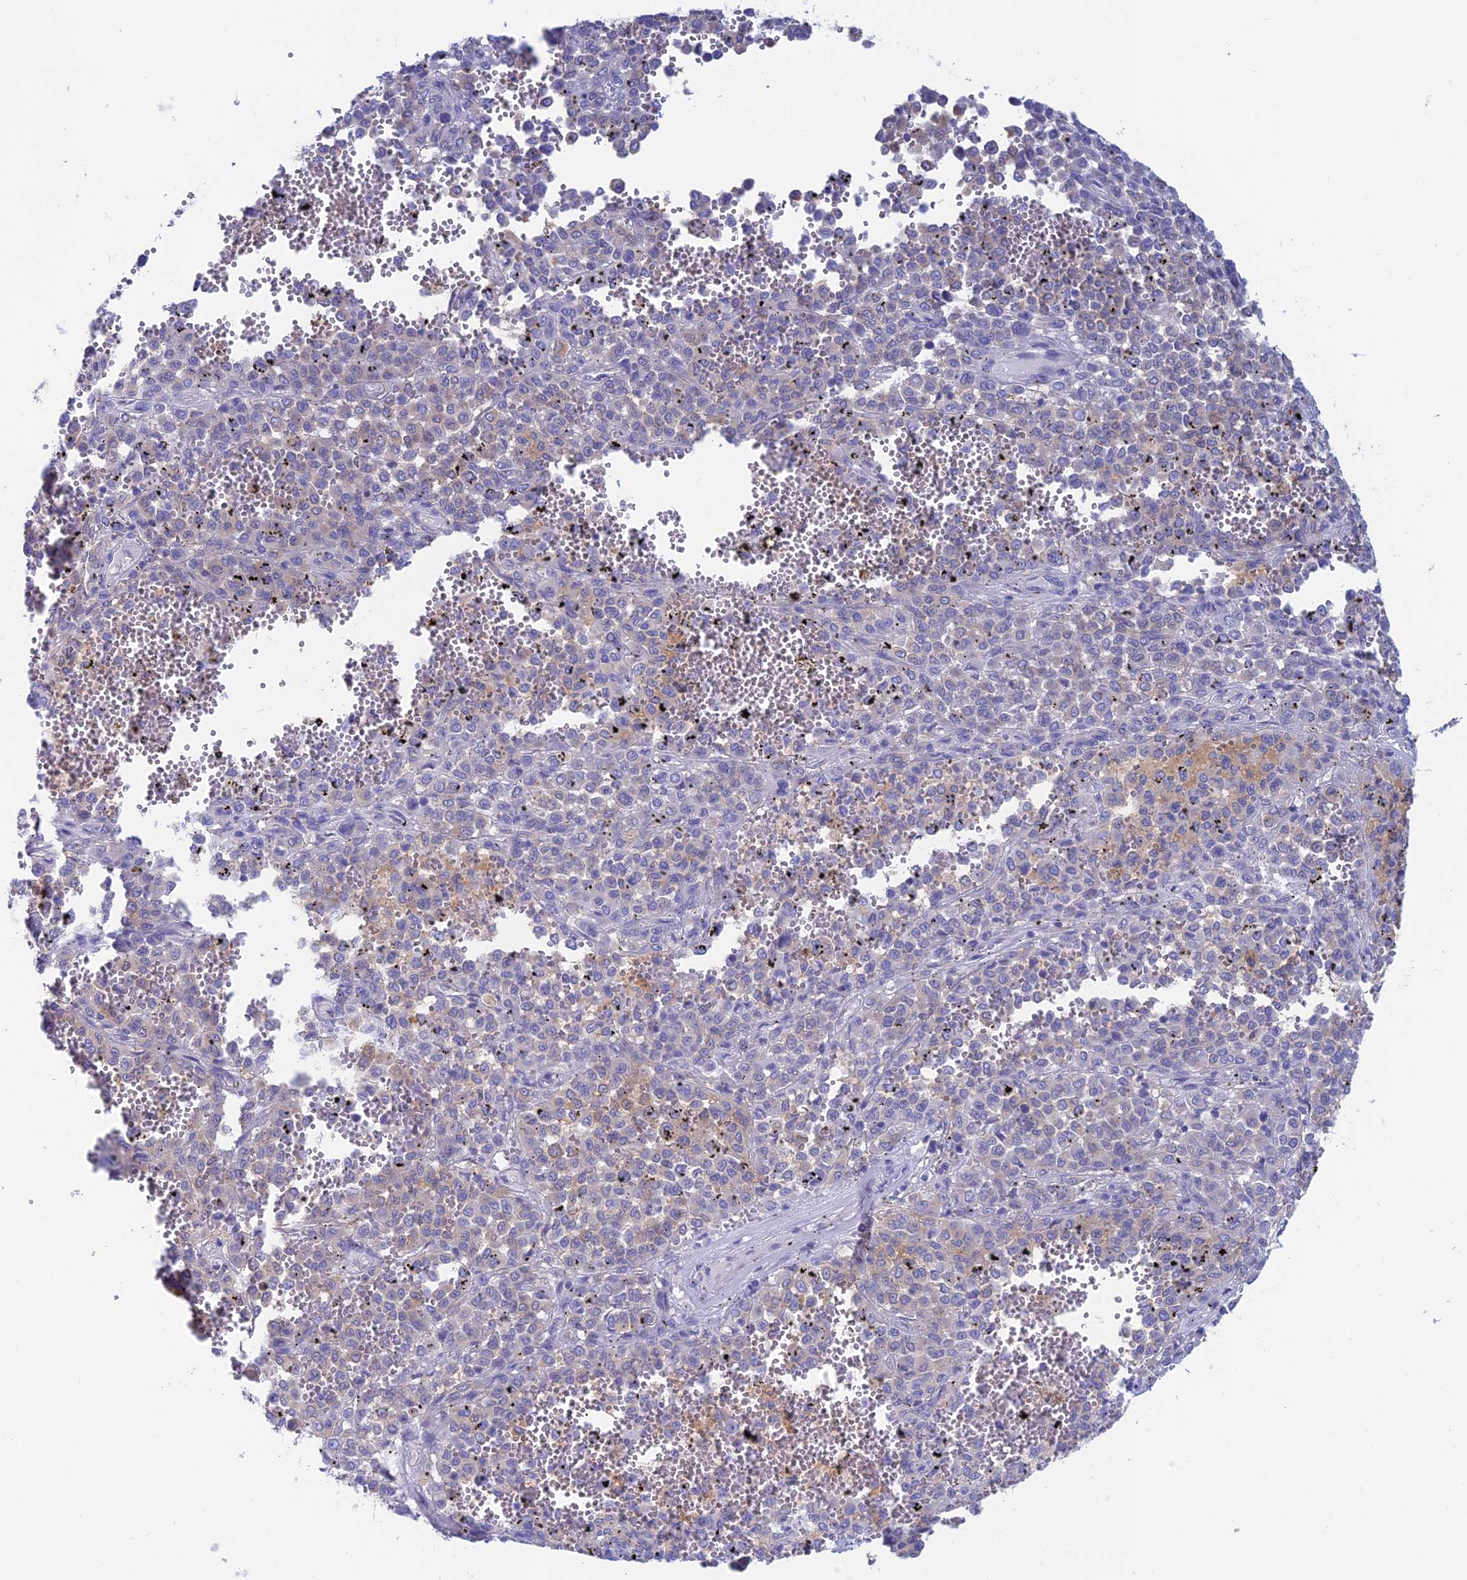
{"staining": {"intensity": "negative", "quantity": "none", "location": "none"}, "tissue": "melanoma", "cell_type": "Tumor cells", "image_type": "cancer", "snomed": [{"axis": "morphology", "description": "Malignant melanoma, Metastatic site"}, {"axis": "topography", "description": "Pancreas"}], "caption": "High magnification brightfield microscopy of melanoma stained with DAB (brown) and counterstained with hematoxylin (blue): tumor cells show no significant staining.", "gene": "LZTFL1", "patient": {"sex": "female", "age": 30}}